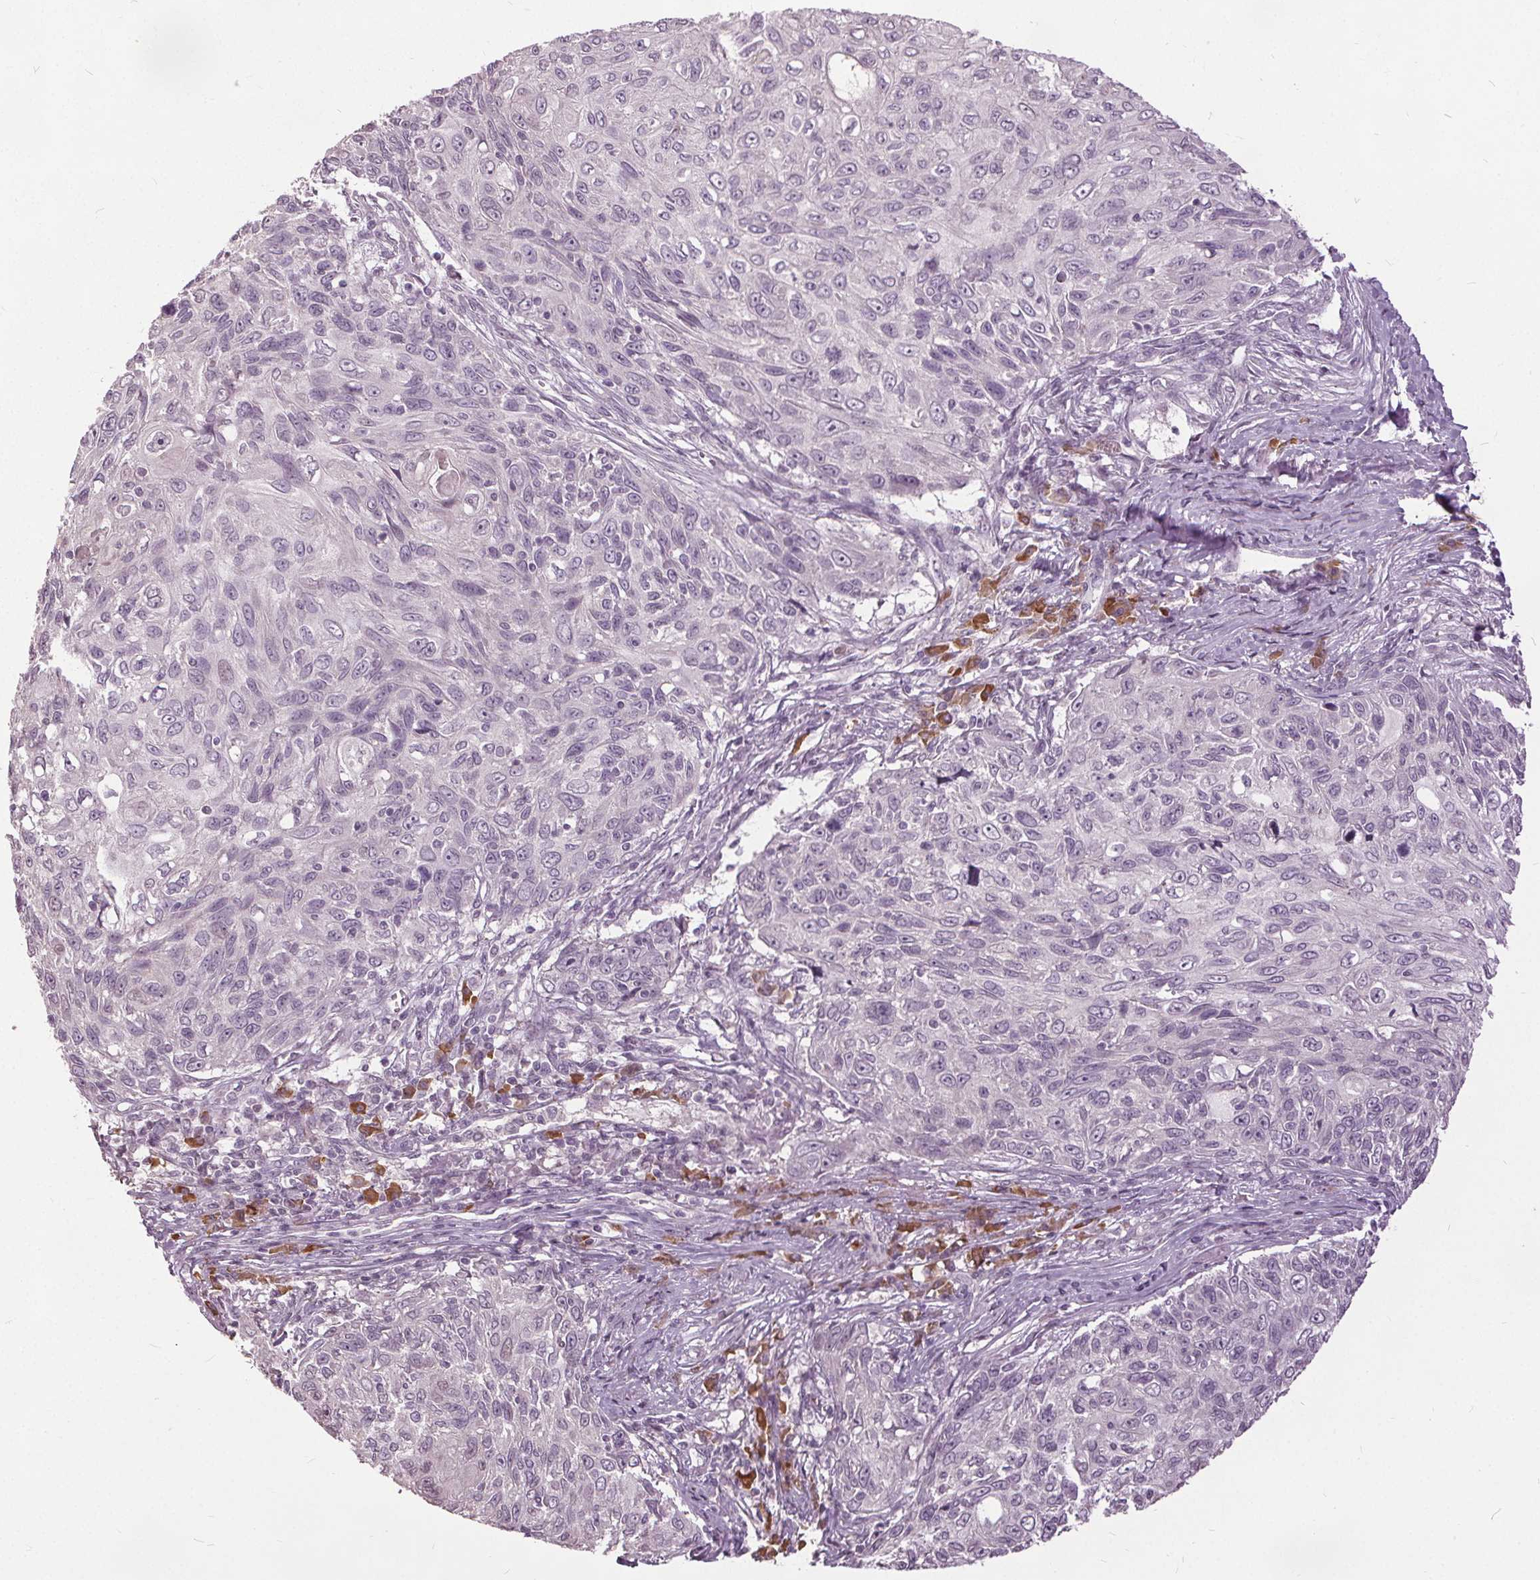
{"staining": {"intensity": "negative", "quantity": "none", "location": "none"}, "tissue": "skin cancer", "cell_type": "Tumor cells", "image_type": "cancer", "snomed": [{"axis": "morphology", "description": "Squamous cell carcinoma, NOS"}, {"axis": "topography", "description": "Skin"}], "caption": "Micrograph shows no protein positivity in tumor cells of skin cancer tissue. (Brightfield microscopy of DAB (3,3'-diaminobenzidine) immunohistochemistry at high magnification).", "gene": "CXCL16", "patient": {"sex": "male", "age": 92}}